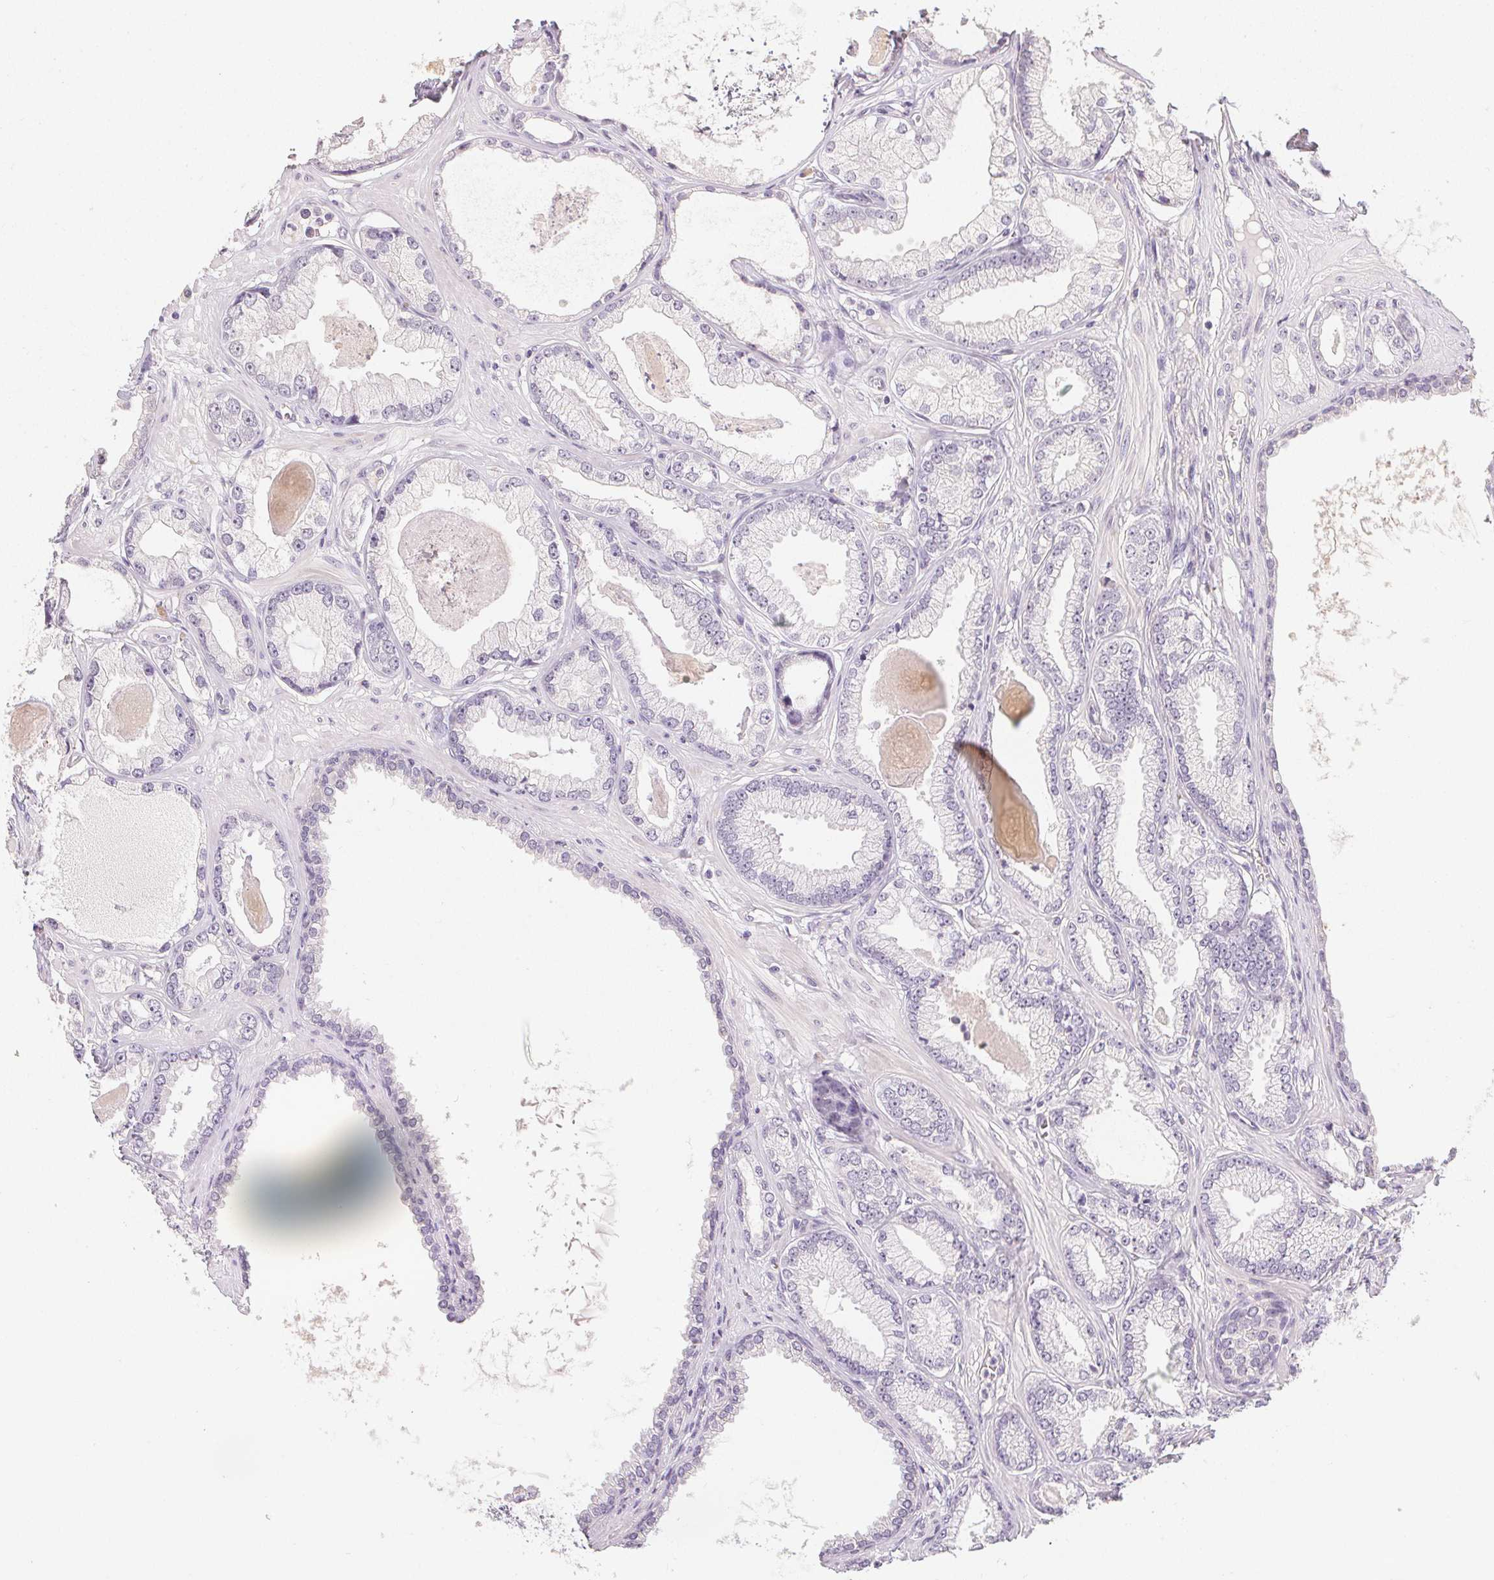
{"staining": {"intensity": "negative", "quantity": "none", "location": "none"}, "tissue": "prostate cancer", "cell_type": "Tumor cells", "image_type": "cancer", "snomed": [{"axis": "morphology", "description": "Adenocarcinoma, Low grade"}, {"axis": "topography", "description": "Prostate"}], "caption": "Prostate adenocarcinoma (low-grade) stained for a protein using immunohistochemistry demonstrates no positivity tumor cells.", "gene": "PPY", "patient": {"sex": "male", "age": 64}}